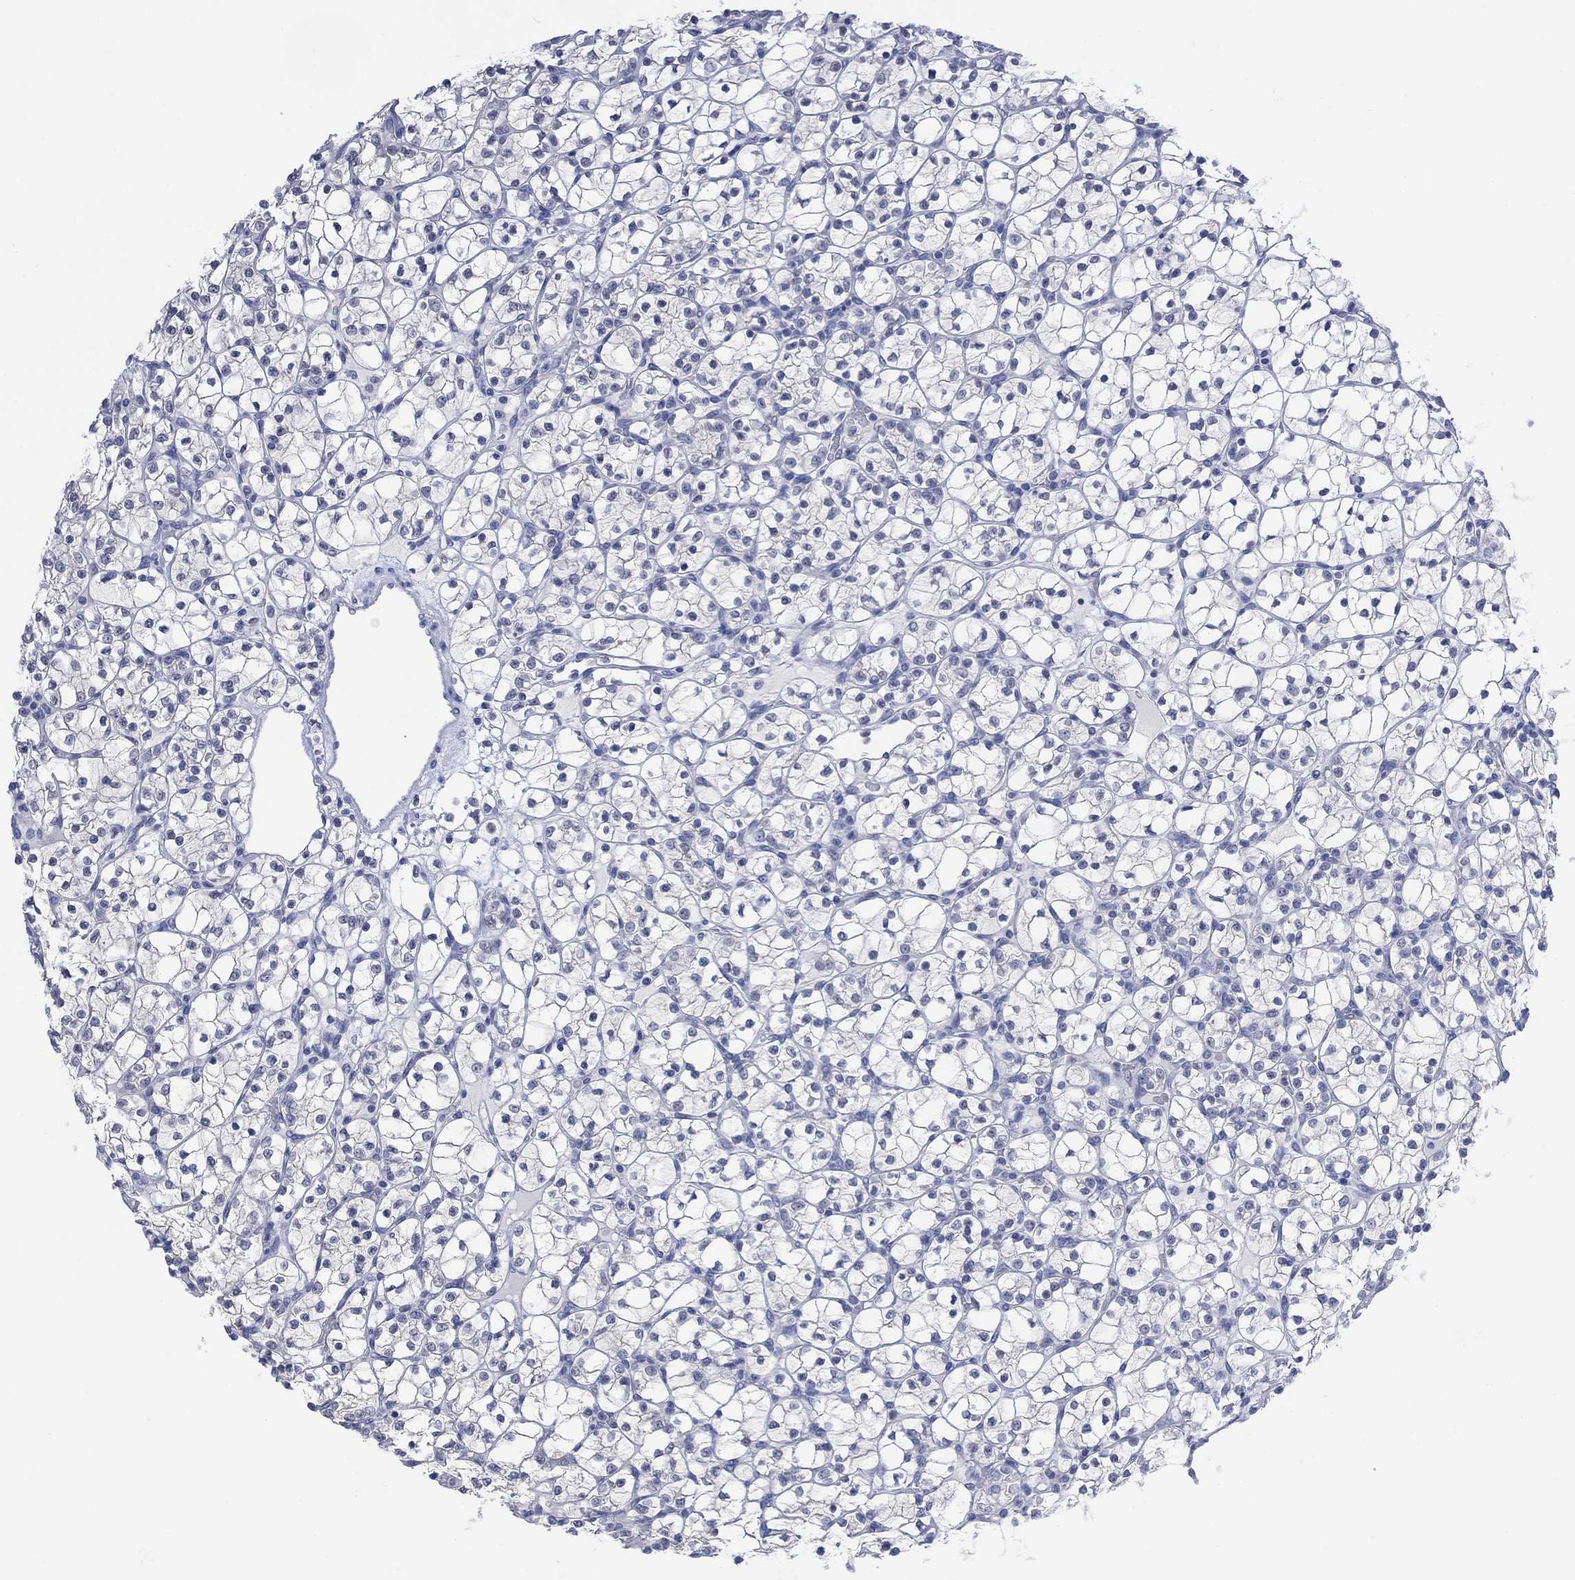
{"staining": {"intensity": "negative", "quantity": "none", "location": "none"}, "tissue": "renal cancer", "cell_type": "Tumor cells", "image_type": "cancer", "snomed": [{"axis": "morphology", "description": "Adenocarcinoma, NOS"}, {"axis": "topography", "description": "Kidney"}], "caption": "Tumor cells show no significant positivity in renal cancer (adenocarcinoma).", "gene": "FBP2", "patient": {"sex": "female", "age": 89}}